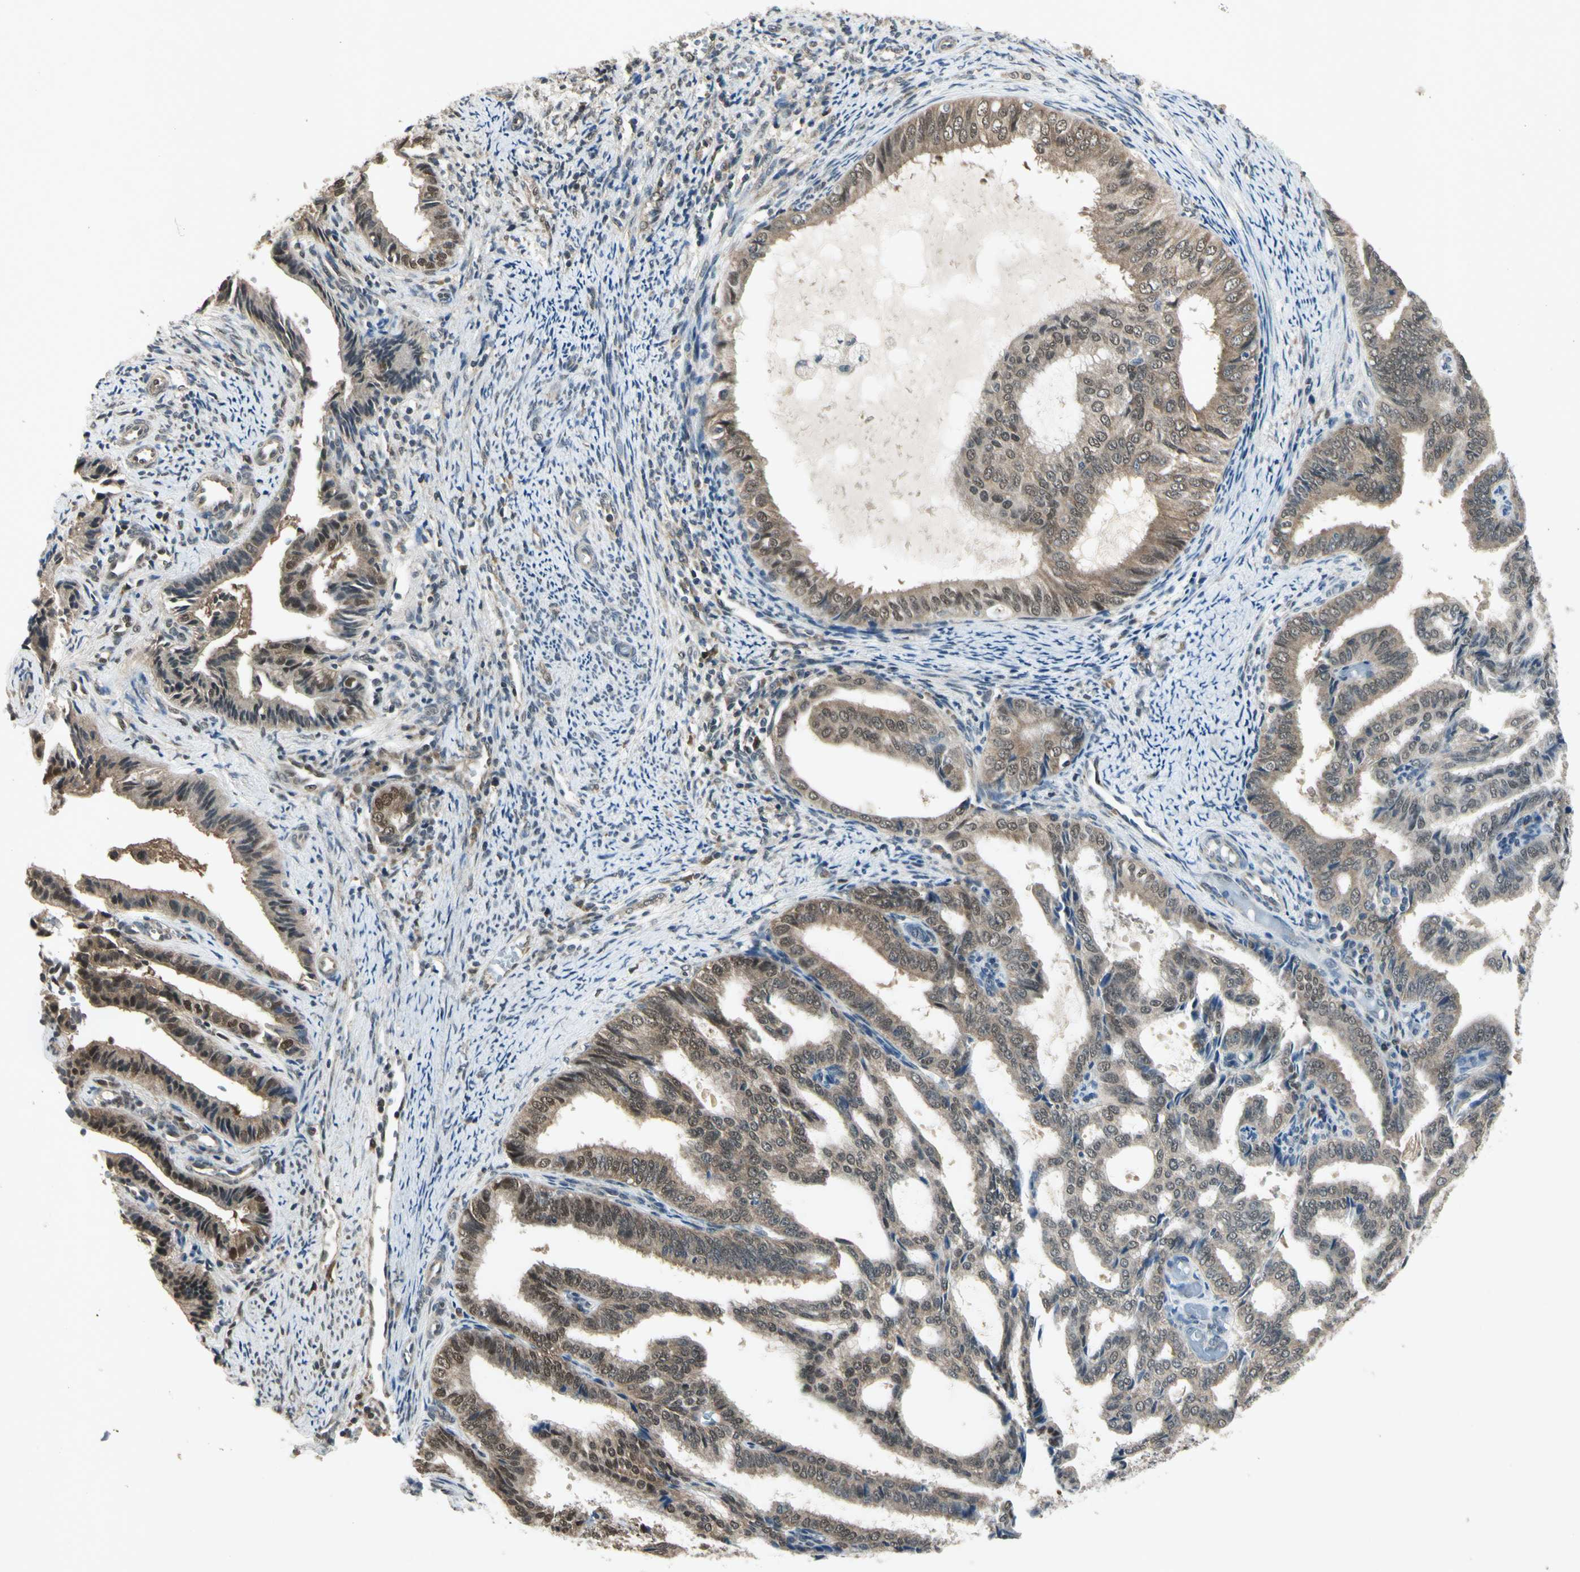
{"staining": {"intensity": "moderate", "quantity": ">75%", "location": "cytoplasmic/membranous"}, "tissue": "endometrial cancer", "cell_type": "Tumor cells", "image_type": "cancer", "snomed": [{"axis": "morphology", "description": "Adenocarcinoma, NOS"}, {"axis": "topography", "description": "Endometrium"}], "caption": "Brown immunohistochemical staining in adenocarcinoma (endometrial) demonstrates moderate cytoplasmic/membranous staining in approximately >75% of tumor cells.", "gene": "PSMD5", "patient": {"sex": "female", "age": 58}}